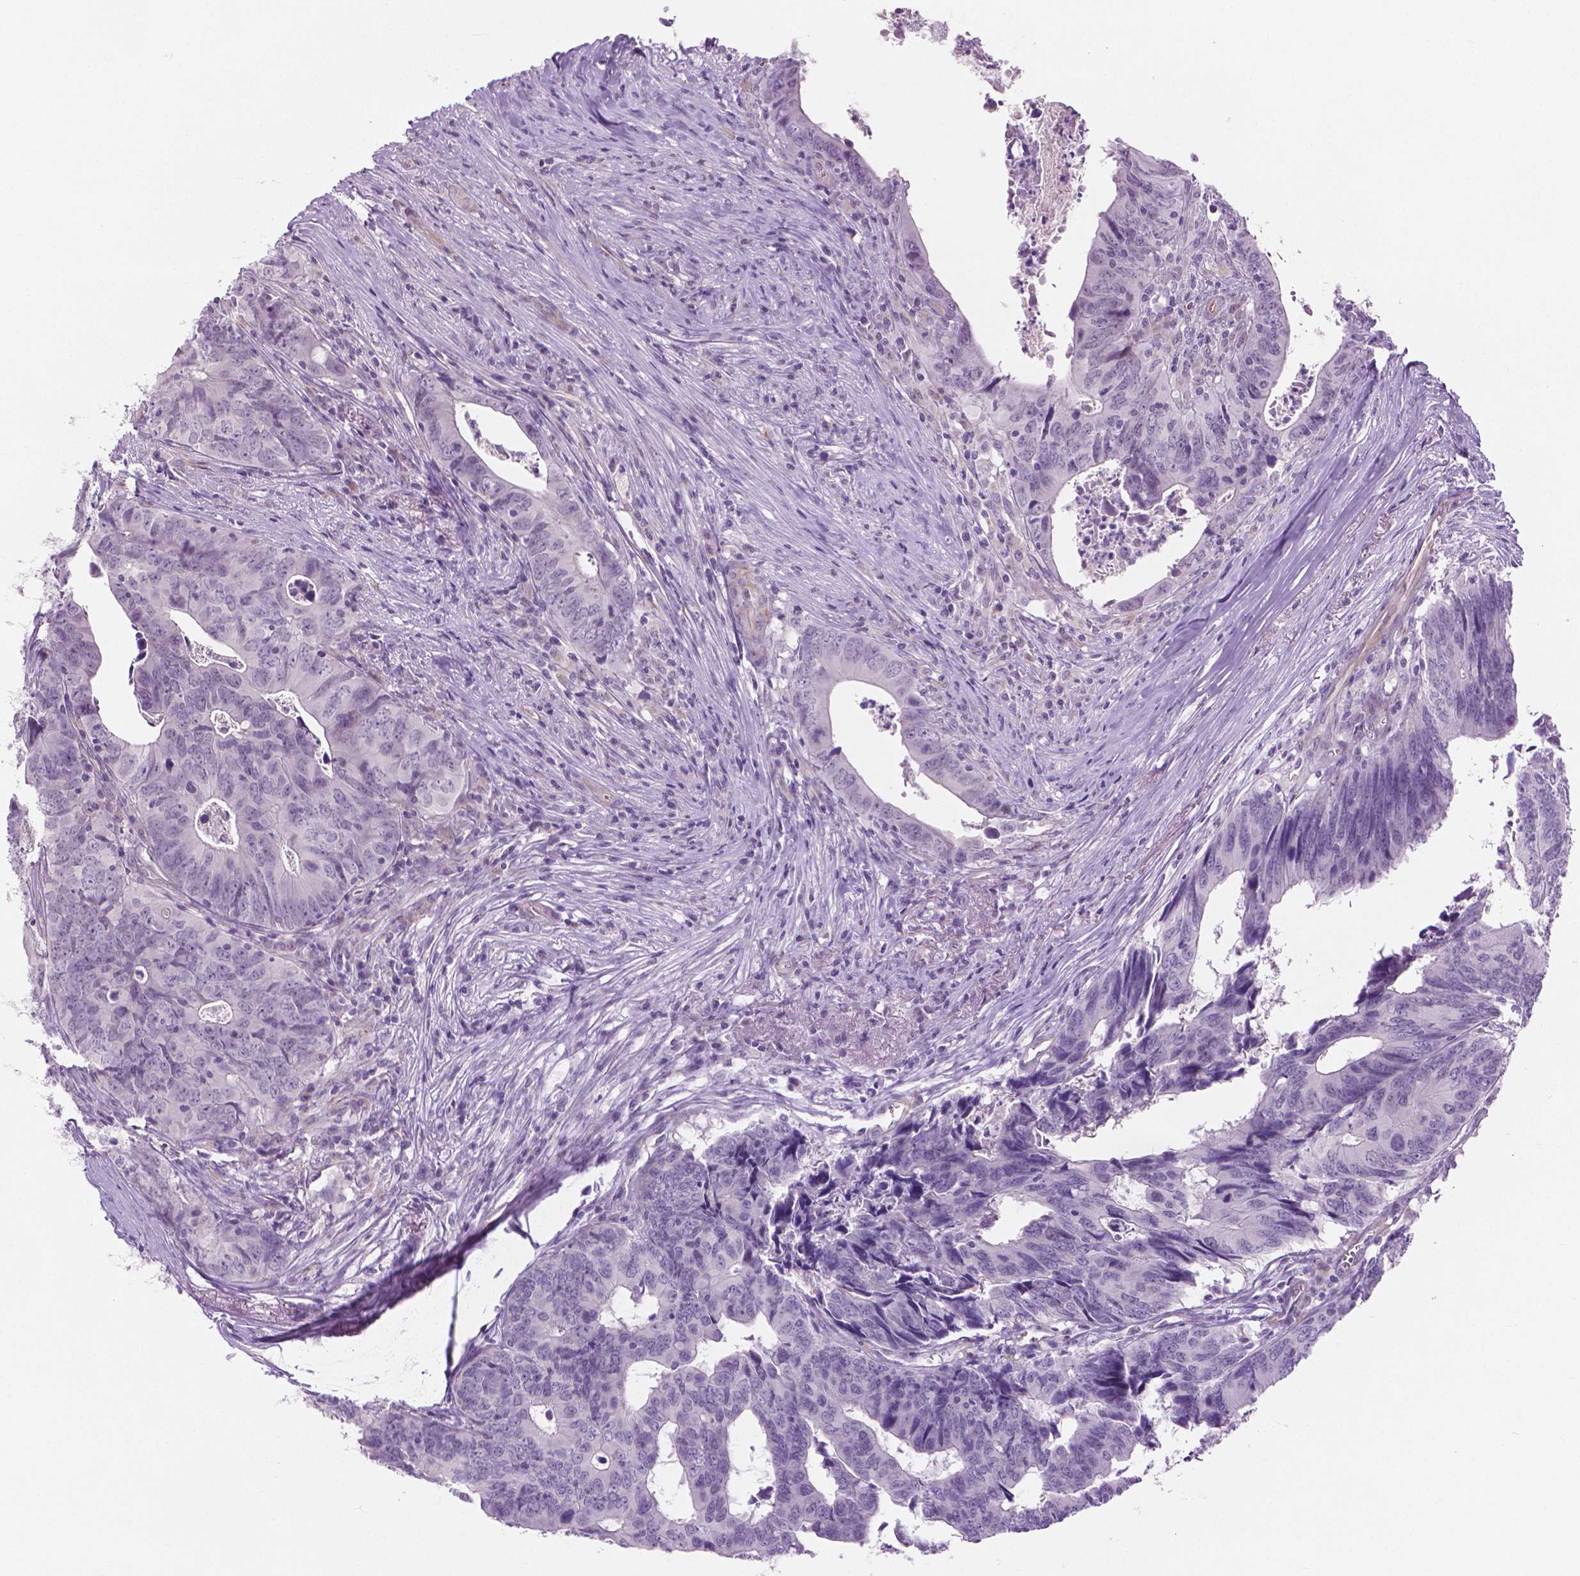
{"staining": {"intensity": "negative", "quantity": "none", "location": "none"}, "tissue": "colorectal cancer", "cell_type": "Tumor cells", "image_type": "cancer", "snomed": [{"axis": "morphology", "description": "Adenocarcinoma, NOS"}, {"axis": "topography", "description": "Colon"}], "caption": "High power microscopy histopathology image of an immunohistochemistry photomicrograph of colorectal cancer, revealing no significant staining in tumor cells.", "gene": "KRT73", "patient": {"sex": "female", "age": 82}}